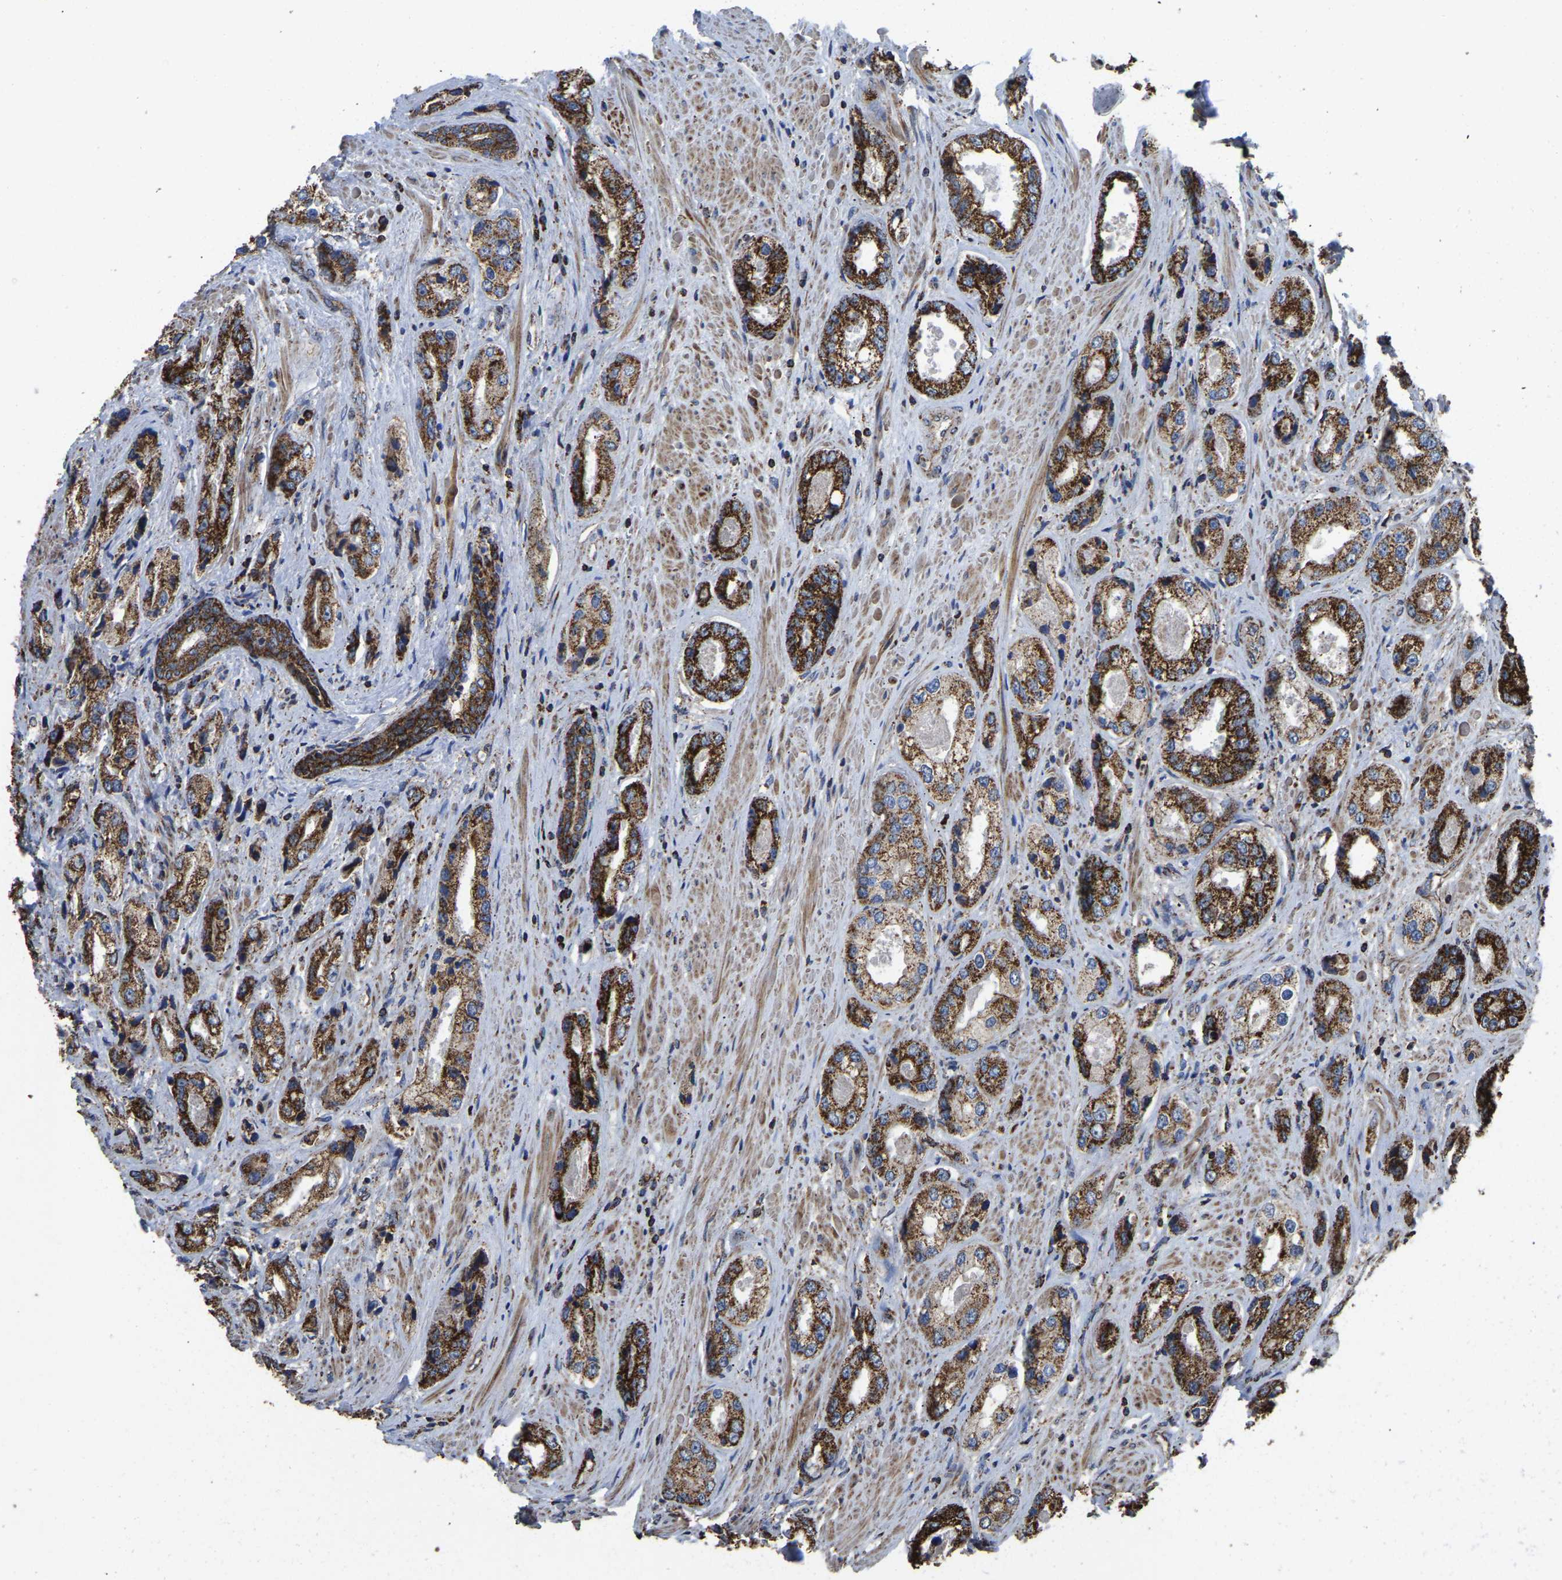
{"staining": {"intensity": "strong", "quantity": ">75%", "location": "cytoplasmic/membranous"}, "tissue": "prostate cancer", "cell_type": "Tumor cells", "image_type": "cancer", "snomed": [{"axis": "morphology", "description": "Adenocarcinoma, High grade"}, {"axis": "topography", "description": "Prostate"}], "caption": "The photomicrograph reveals a brown stain indicating the presence of a protein in the cytoplasmic/membranous of tumor cells in adenocarcinoma (high-grade) (prostate).", "gene": "ETFA", "patient": {"sex": "male", "age": 61}}